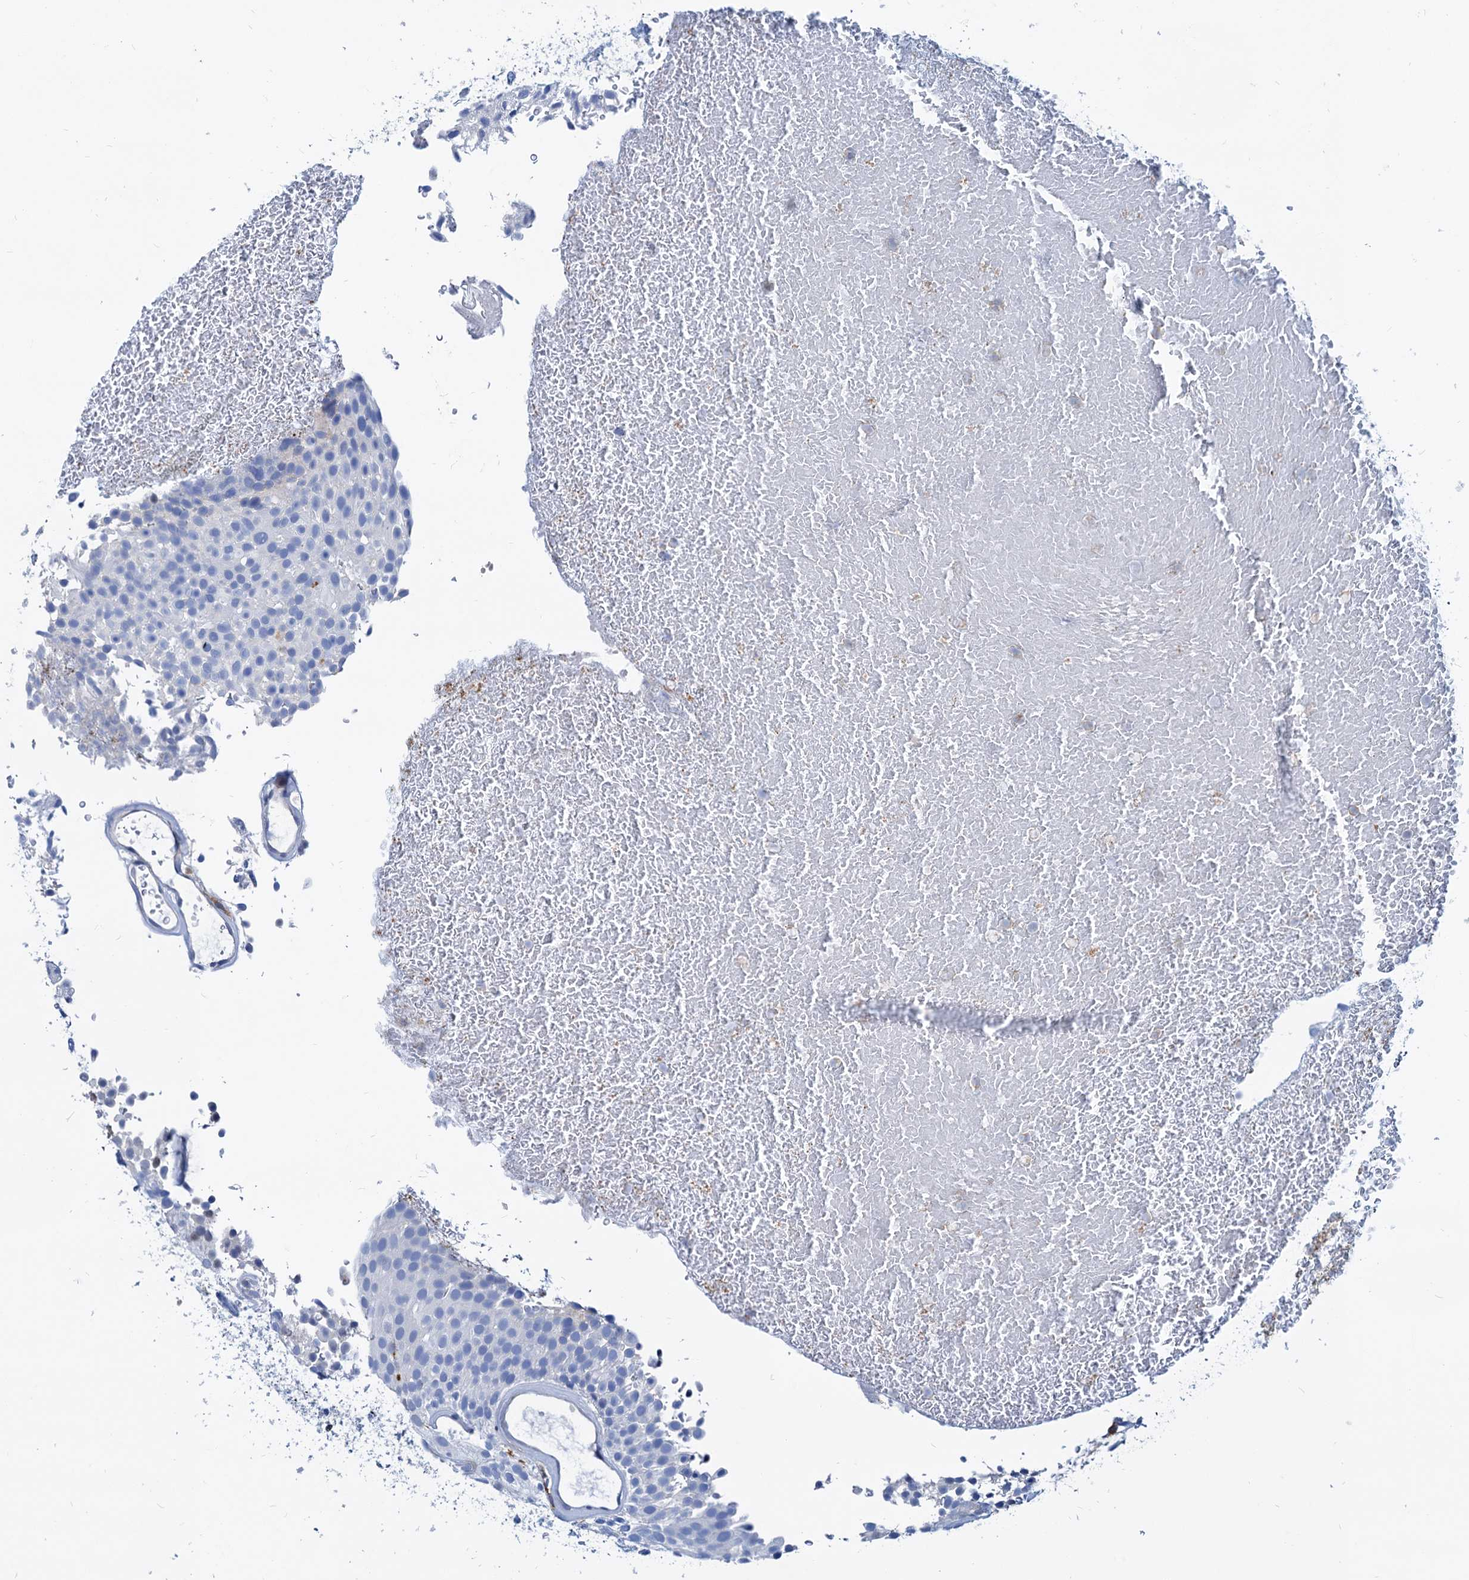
{"staining": {"intensity": "negative", "quantity": "none", "location": "none"}, "tissue": "urothelial cancer", "cell_type": "Tumor cells", "image_type": "cancer", "snomed": [{"axis": "morphology", "description": "Urothelial carcinoma, Low grade"}, {"axis": "topography", "description": "Urinary bladder"}], "caption": "A micrograph of urothelial carcinoma (low-grade) stained for a protein reveals no brown staining in tumor cells.", "gene": "LCP2", "patient": {"sex": "male", "age": 78}}